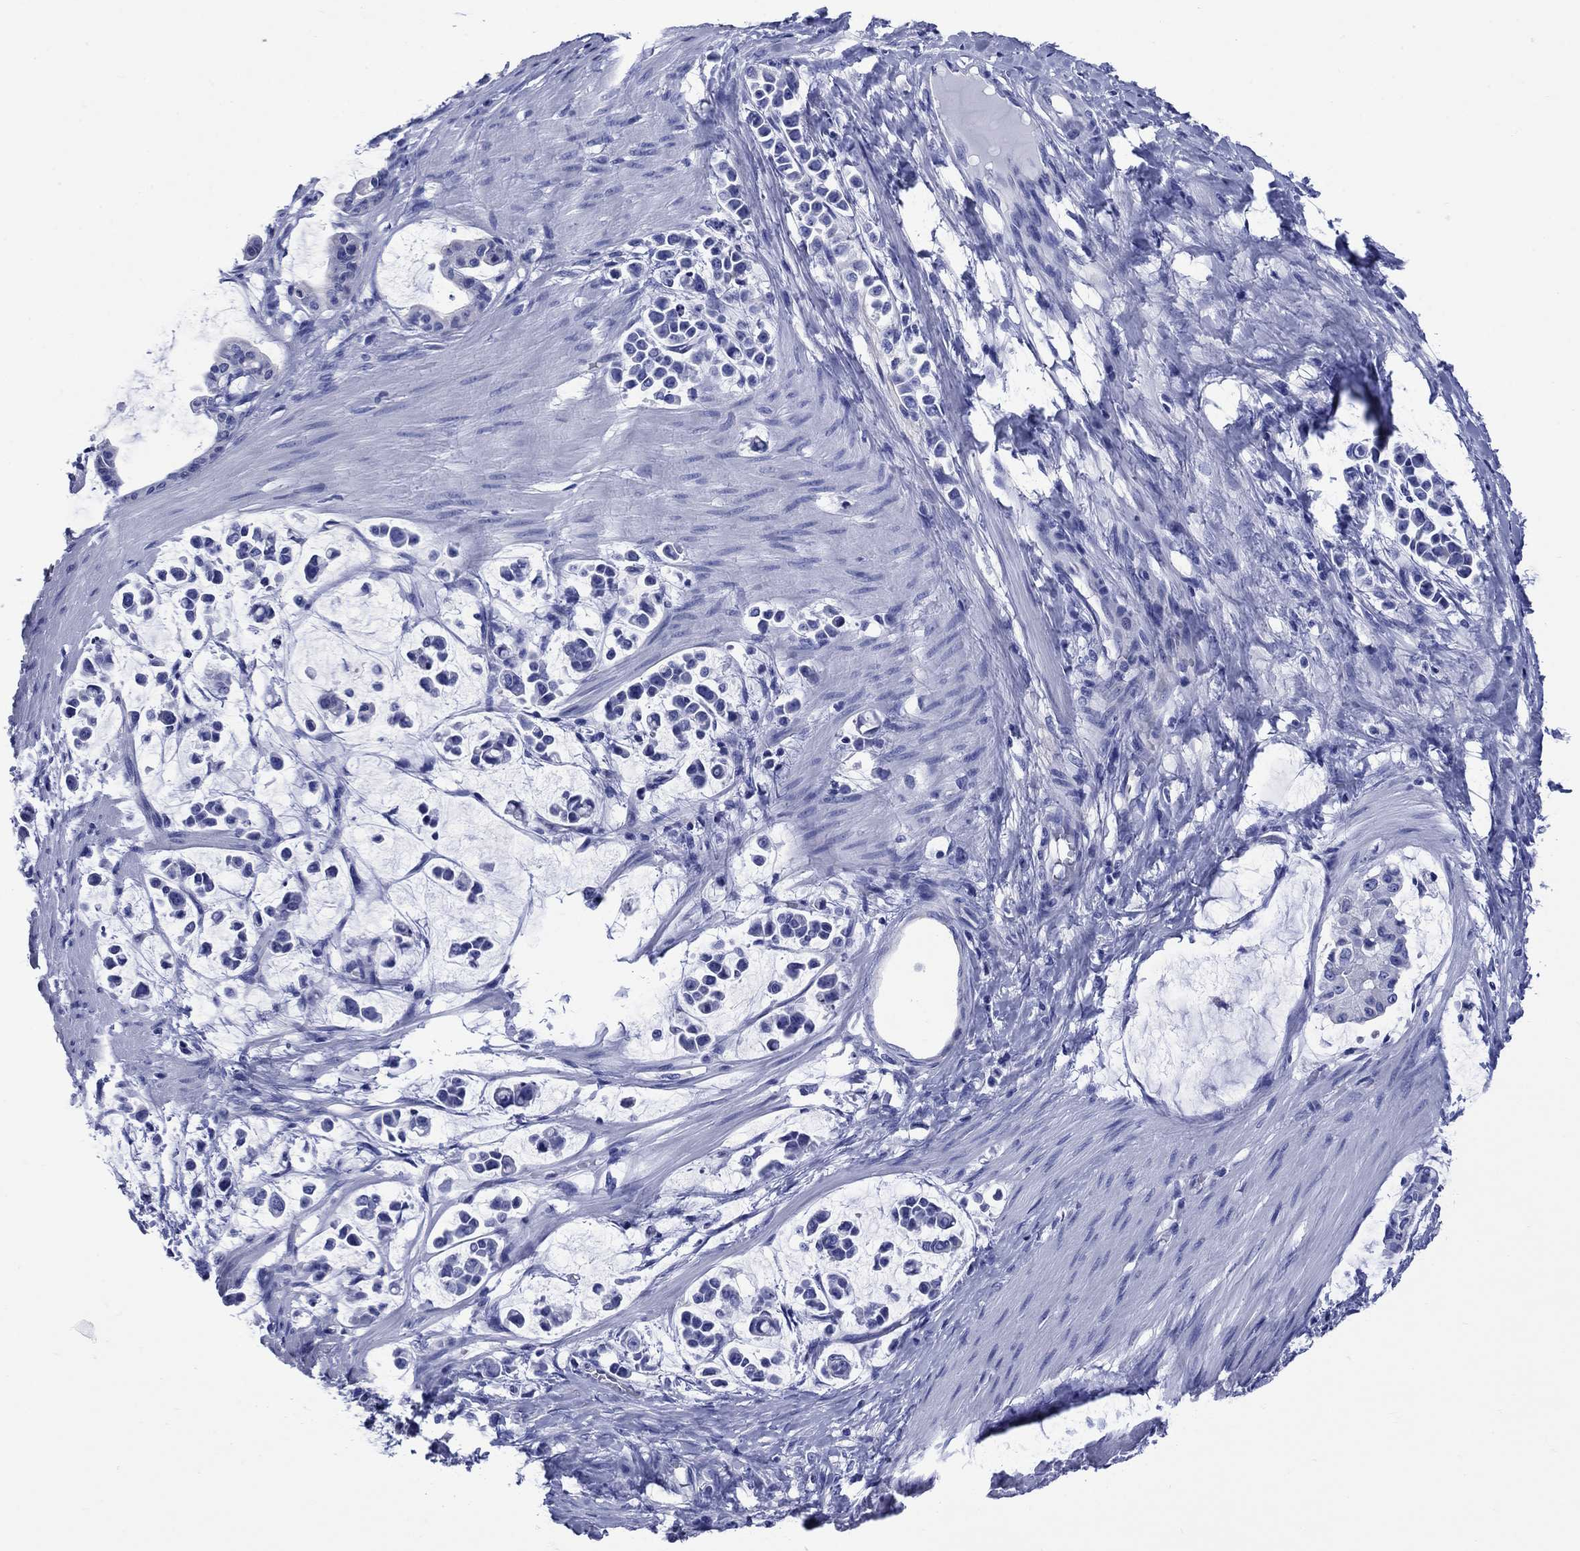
{"staining": {"intensity": "negative", "quantity": "none", "location": "none"}, "tissue": "stomach cancer", "cell_type": "Tumor cells", "image_type": "cancer", "snomed": [{"axis": "morphology", "description": "Adenocarcinoma, NOS"}, {"axis": "topography", "description": "Stomach"}], "caption": "Immunohistochemistry (IHC) photomicrograph of human stomach cancer stained for a protein (brown), which shows no staining in tumor cells.", "gene": "SLC1A2", "patient": {"sex": "male", "age": 82}}